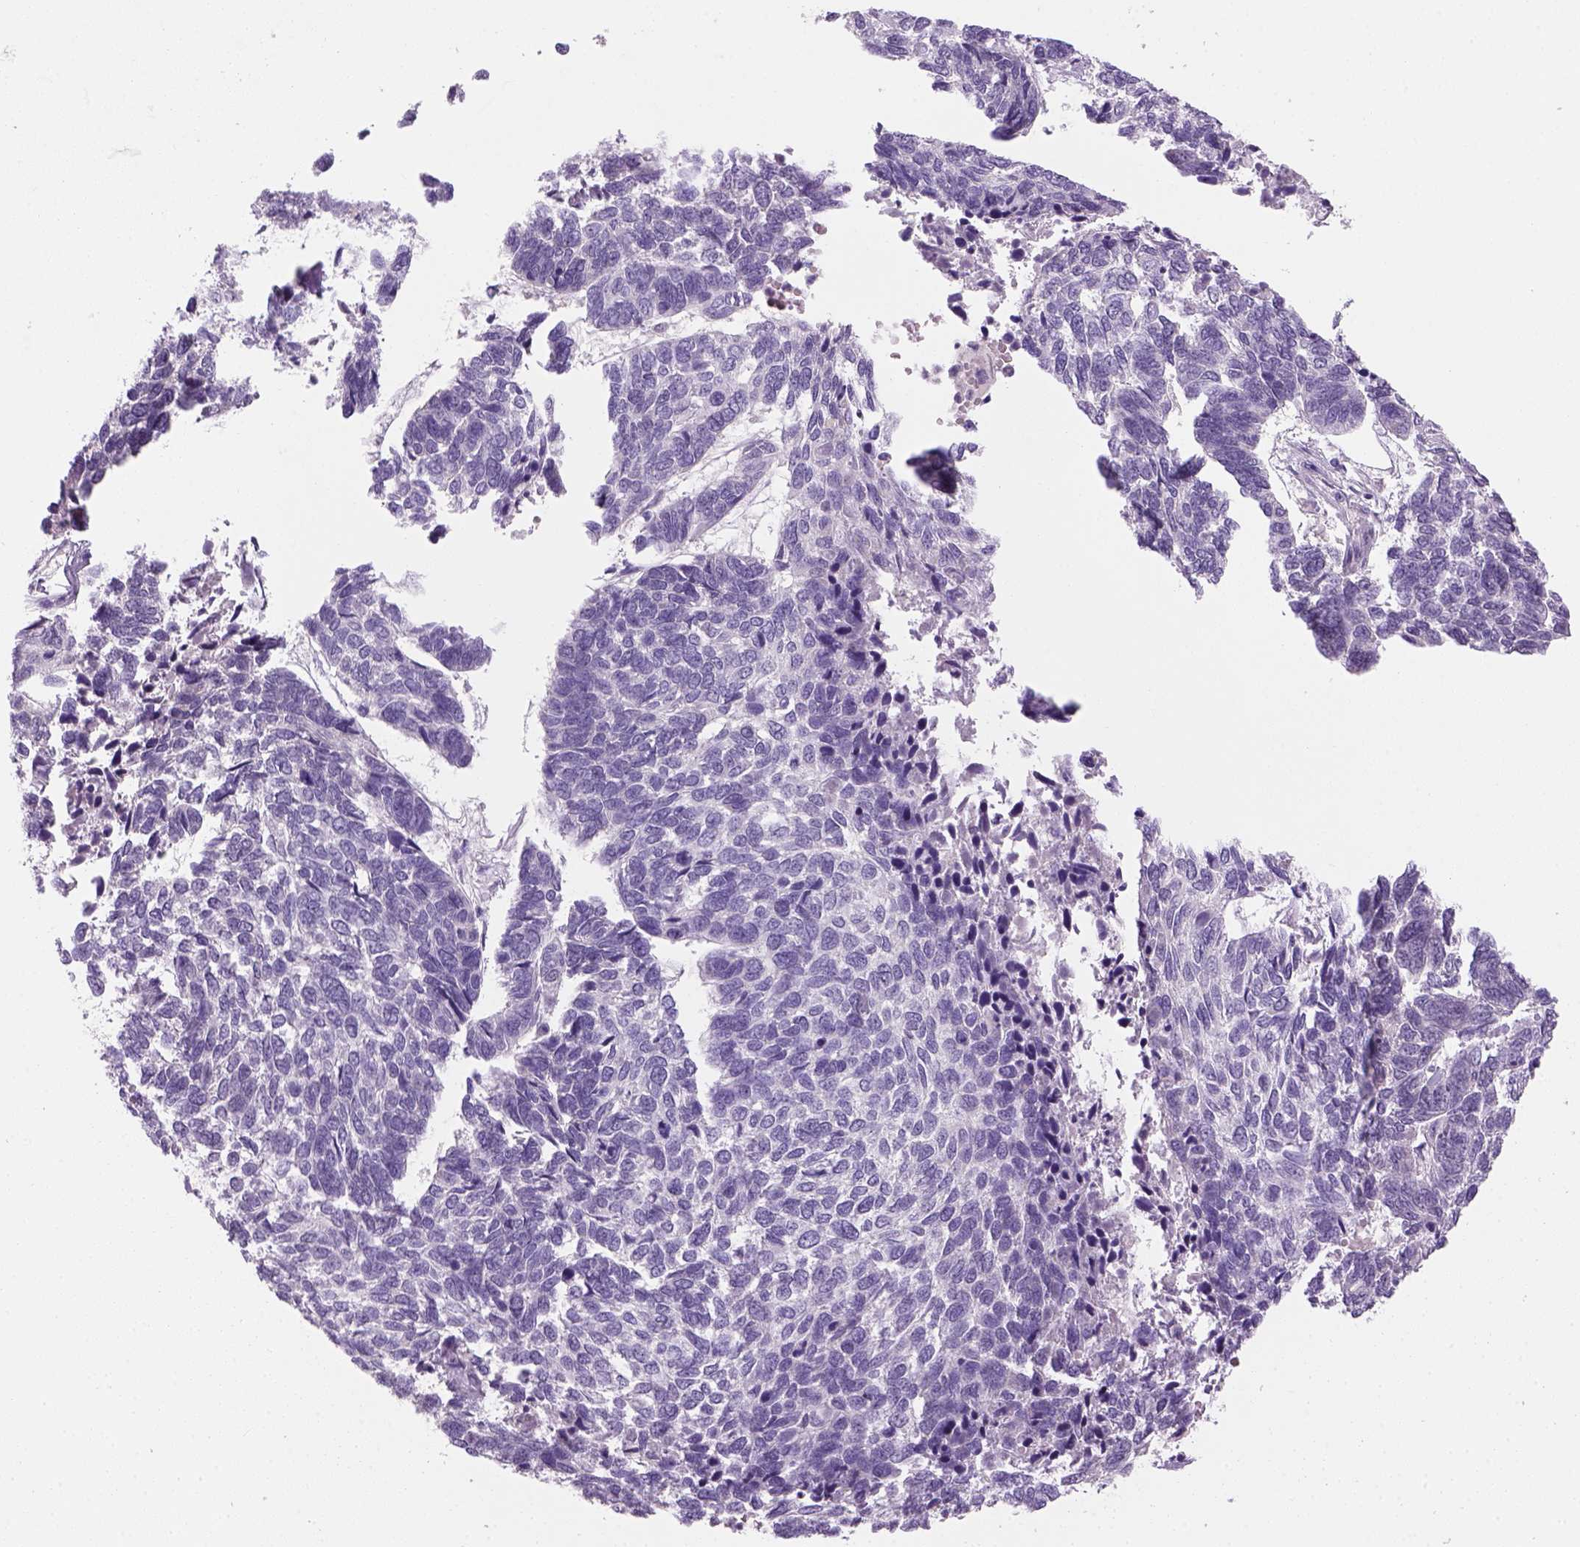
{"staining": {"intensity": "negative", "quantity": "none", "location": "none"}, "tissue": "skin cancer", "cell_type": "Tumor cells", "image_type": "cancer", "snomed": [{"axis": "morphology", "description": "Basal cell carcinoma"}, {"axis": "topography", "description": "Skin"}], "caption": "Image shows no significant protein staining in tumor cells of basal cell carcinoma (skin).", "gene": "GFI1B", "patient": {"sex": "female", "age": 65}}